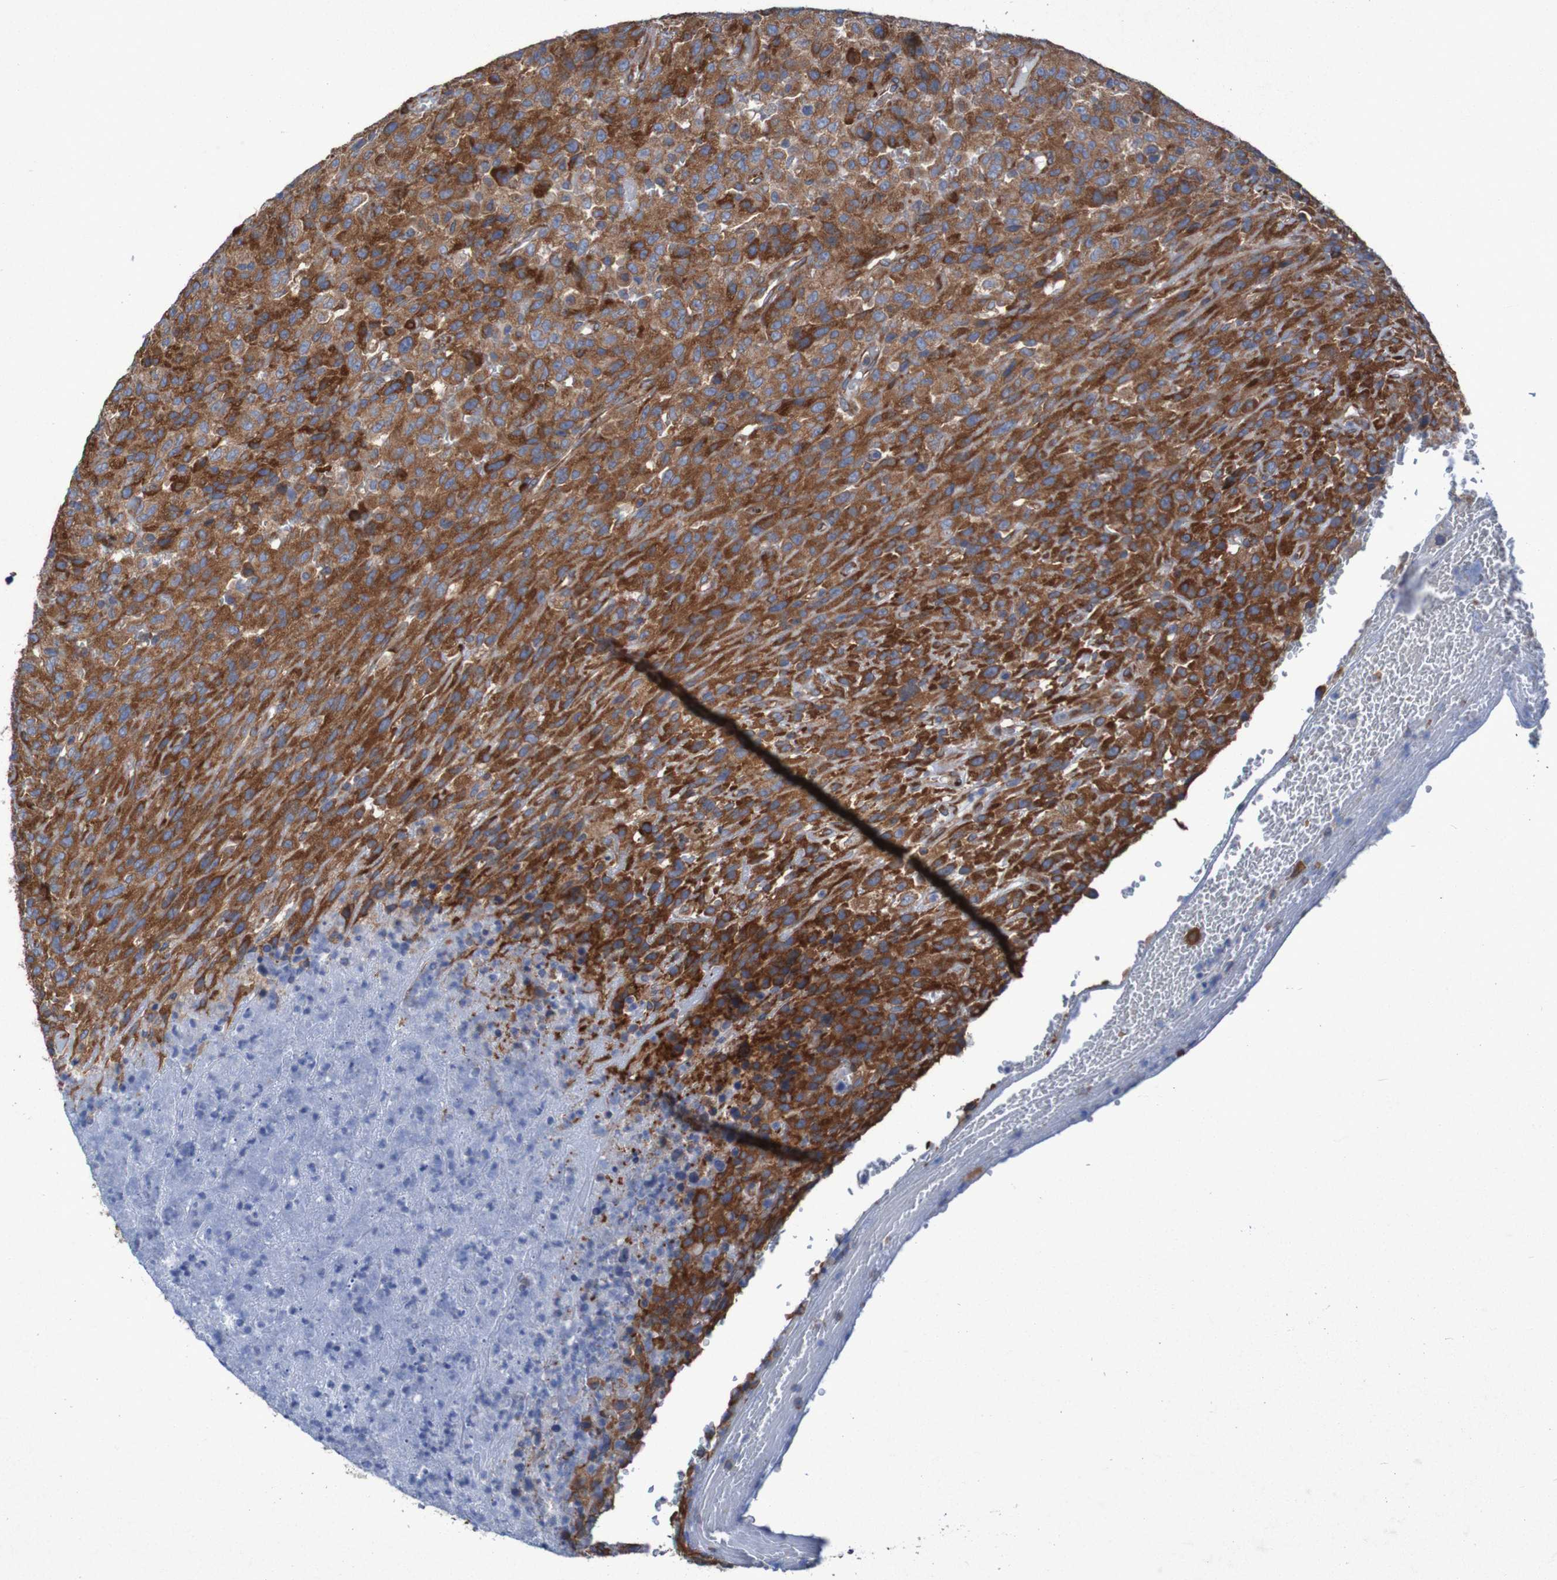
{"staining": {"intensity": "strong", "quantity": ">75%", "location": "cytoplasmic/membranous"}, "tissue": "urothelial cancer", "cell_type": "Tumor cells", "image_type": "cancer", "snomed": [{"axis": "morphology", "description": "Urothelial carcinoma, High grade"}, {"axis": "topography", "description": "Urinary bladder"}], "caption": "Urothelial cancer was stained to show a protein in brown. There is high levels of strong cytoplasmic/membranous staining in approximately >75% of tumor cells. The staining is performed using DAB brown chromogen to label protein expression. The nuclei are counter-stained blue using hematoxylin.", "gene": "RPL10", "patient": {"sex": "male", "age": 66}}